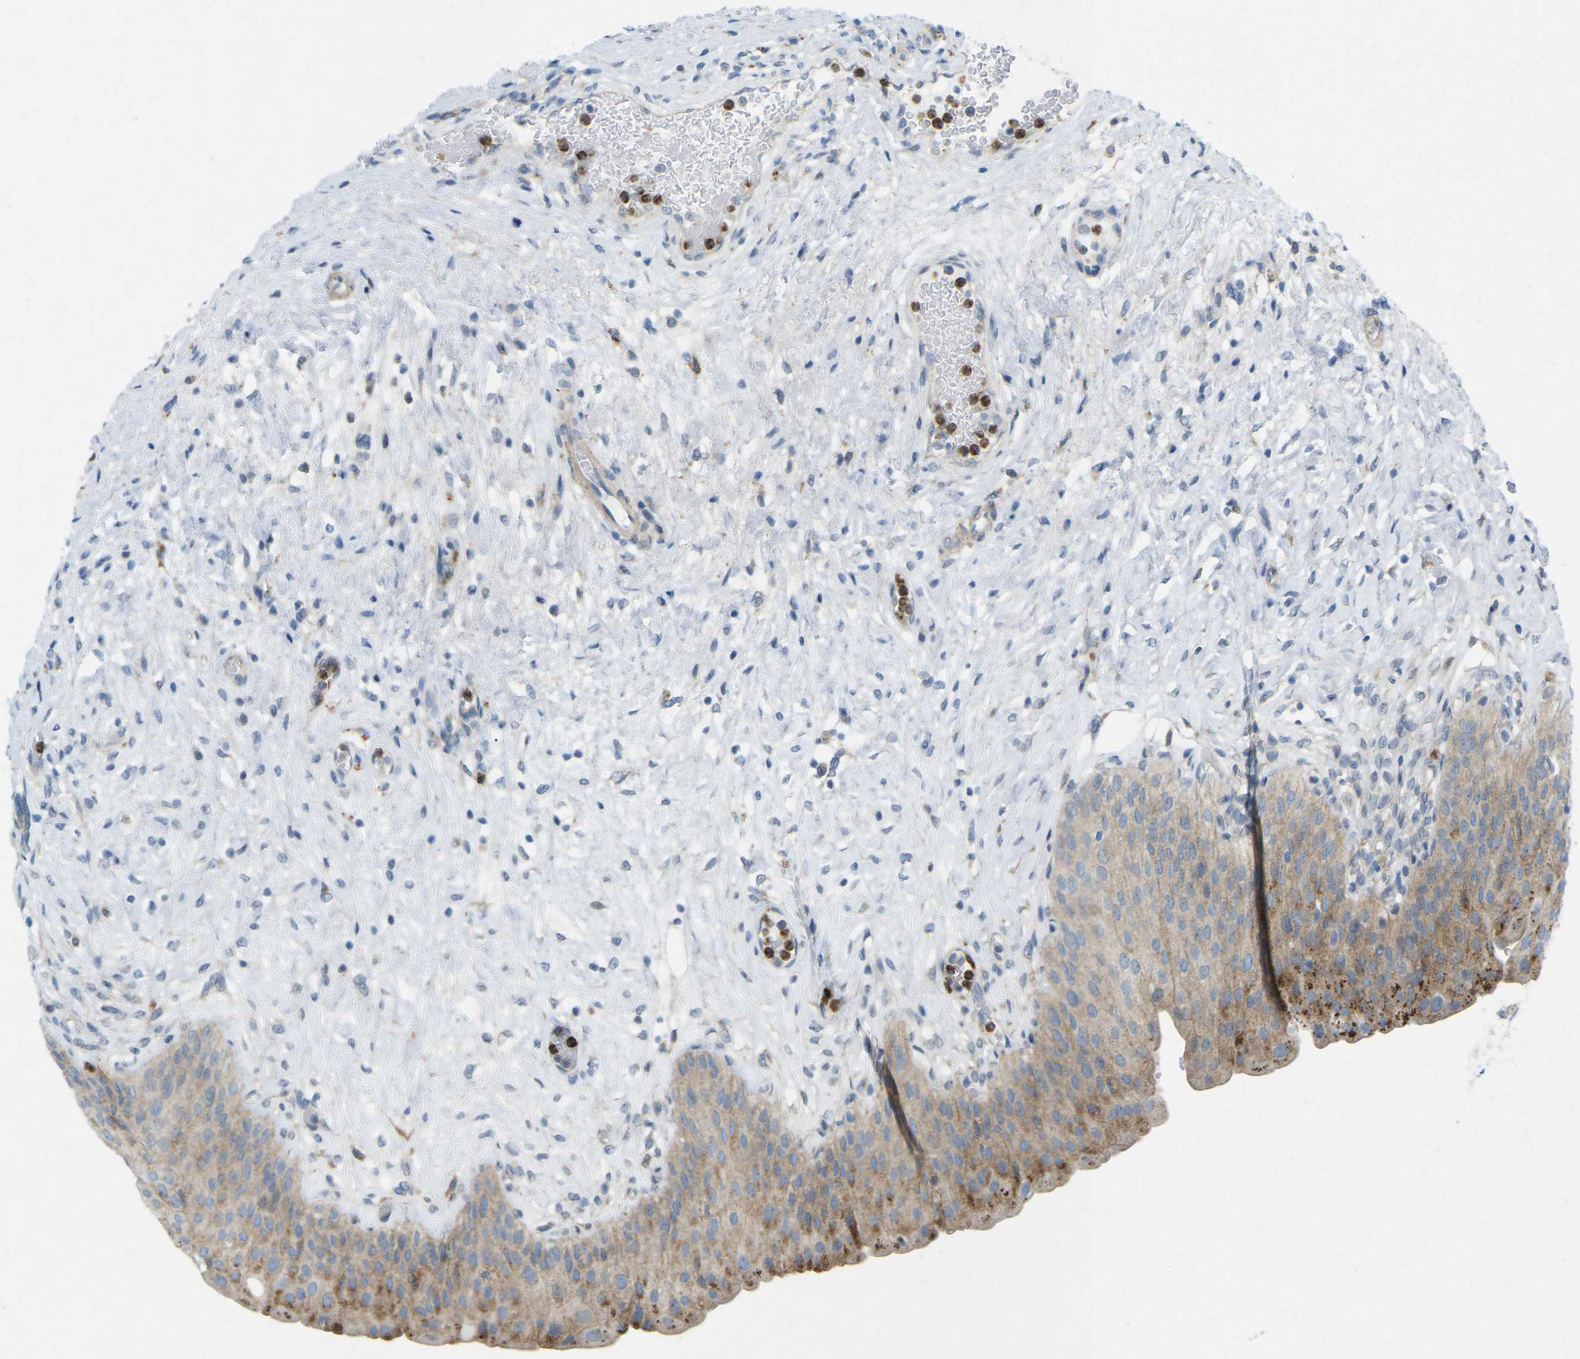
{"staining": {"intensity": "moderate", "quantity": ">75%", "location": "cytoplasmic/membranous"}, "tissue": "urinary bladder", "cell_type": "Urothelial cells", "image_type": "normal", "snomed": [{"axis": "morphology", "description": "Normal tissue, NOS"}, {"axis": "topography", "description": "Urinary bladder"}], "caption": "IHC (DAB) staining of normal human urinary bladder demonstrates moderate cytoplasmic/membranous protein staining in approximately >75% of urothelial cells.", "gene": "STK11", "patient": {"sex": "male", "age": 46}}